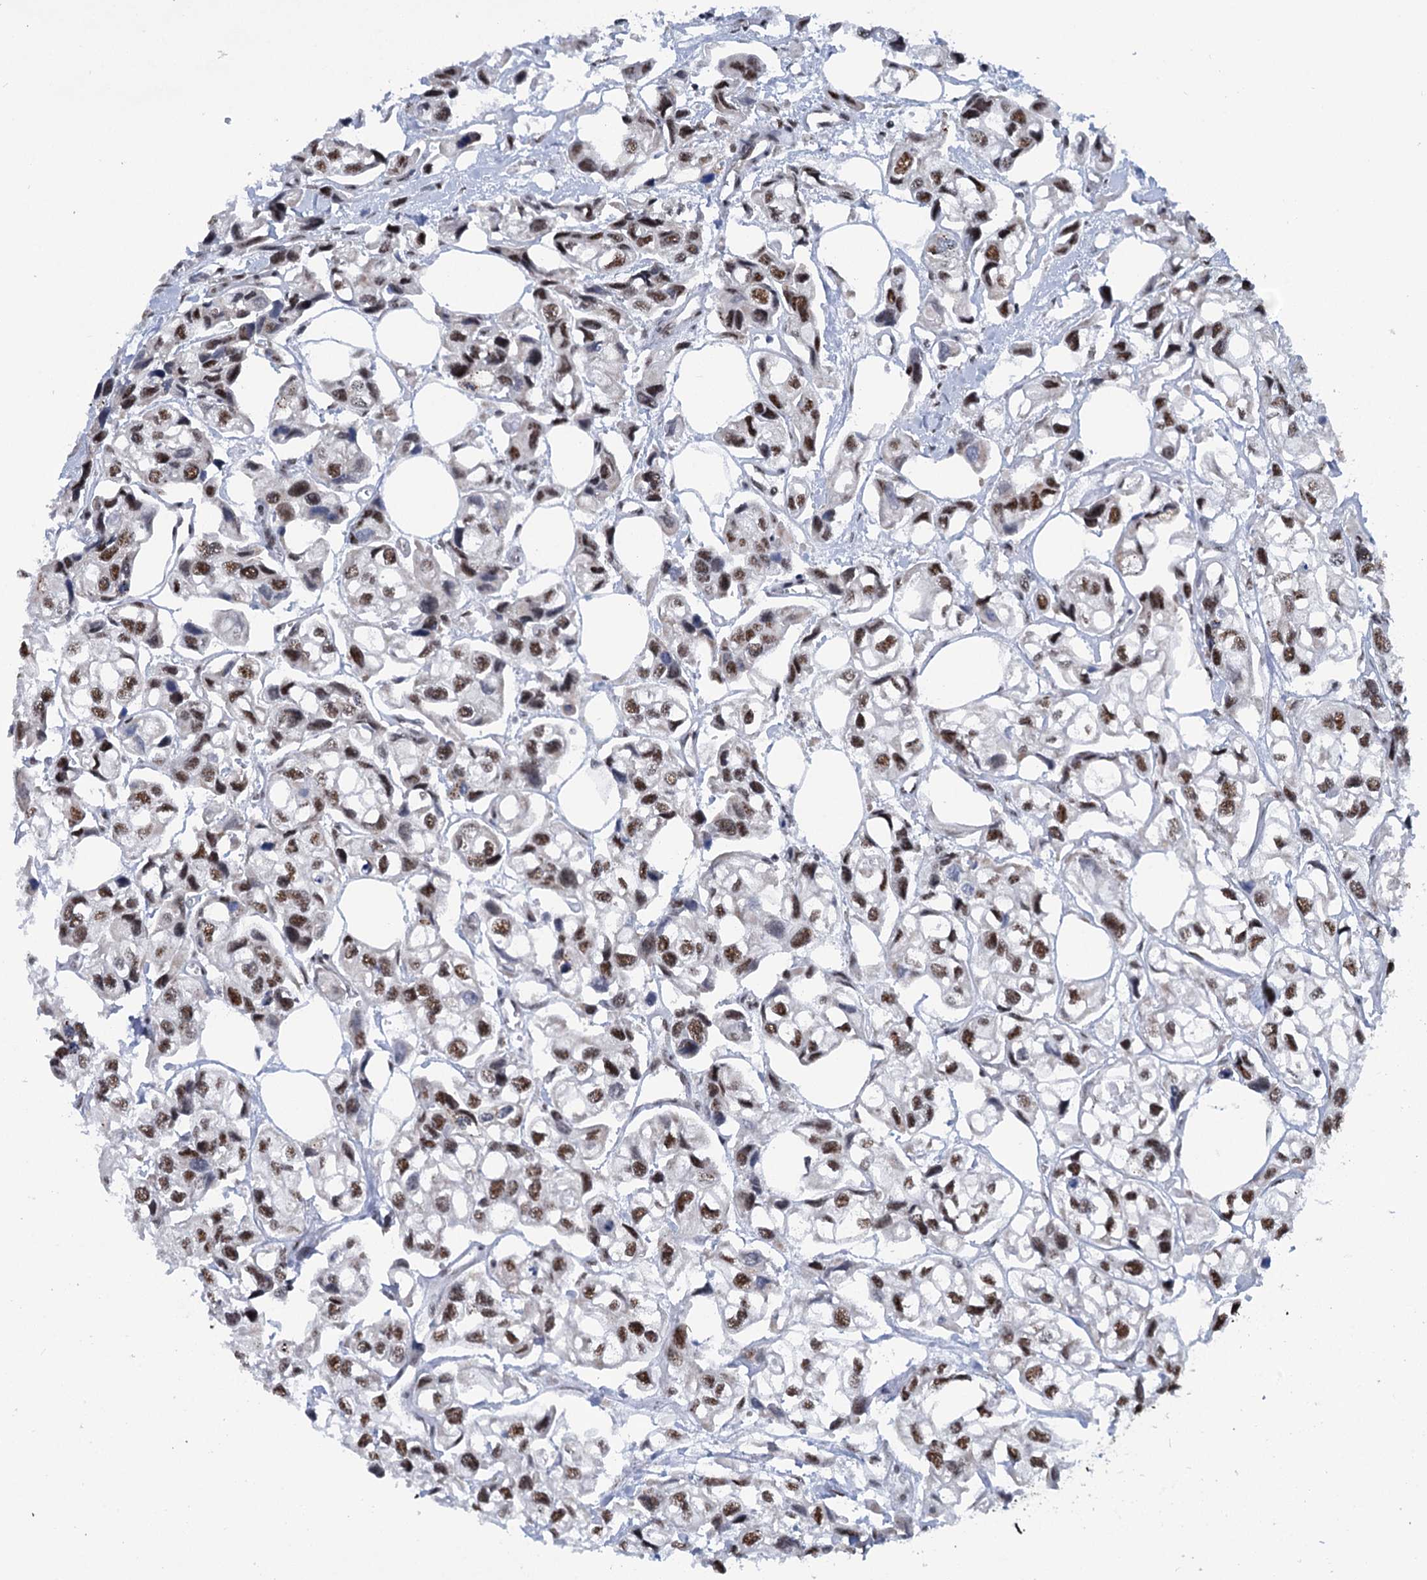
{"staining": {"intensity": "moderate", "quantity": ">75%", "location": "nuclear"}, "tissue": "urothelial cancer", "cell_type": "Tumor cells", "image_type": "cancer", "snomed": [{"axis": "morphology", "description": "Urothelial carcinoma, High grade"}, {"axis": "topography", "description": "Urinary bladder"}], "caption": "Protein expression analysis of urothelial cancer shows moderate nuclear staining in about >75% of tumor cells.", "gene": "SREK1", "patient": {"sex": "male", "age": 67}}